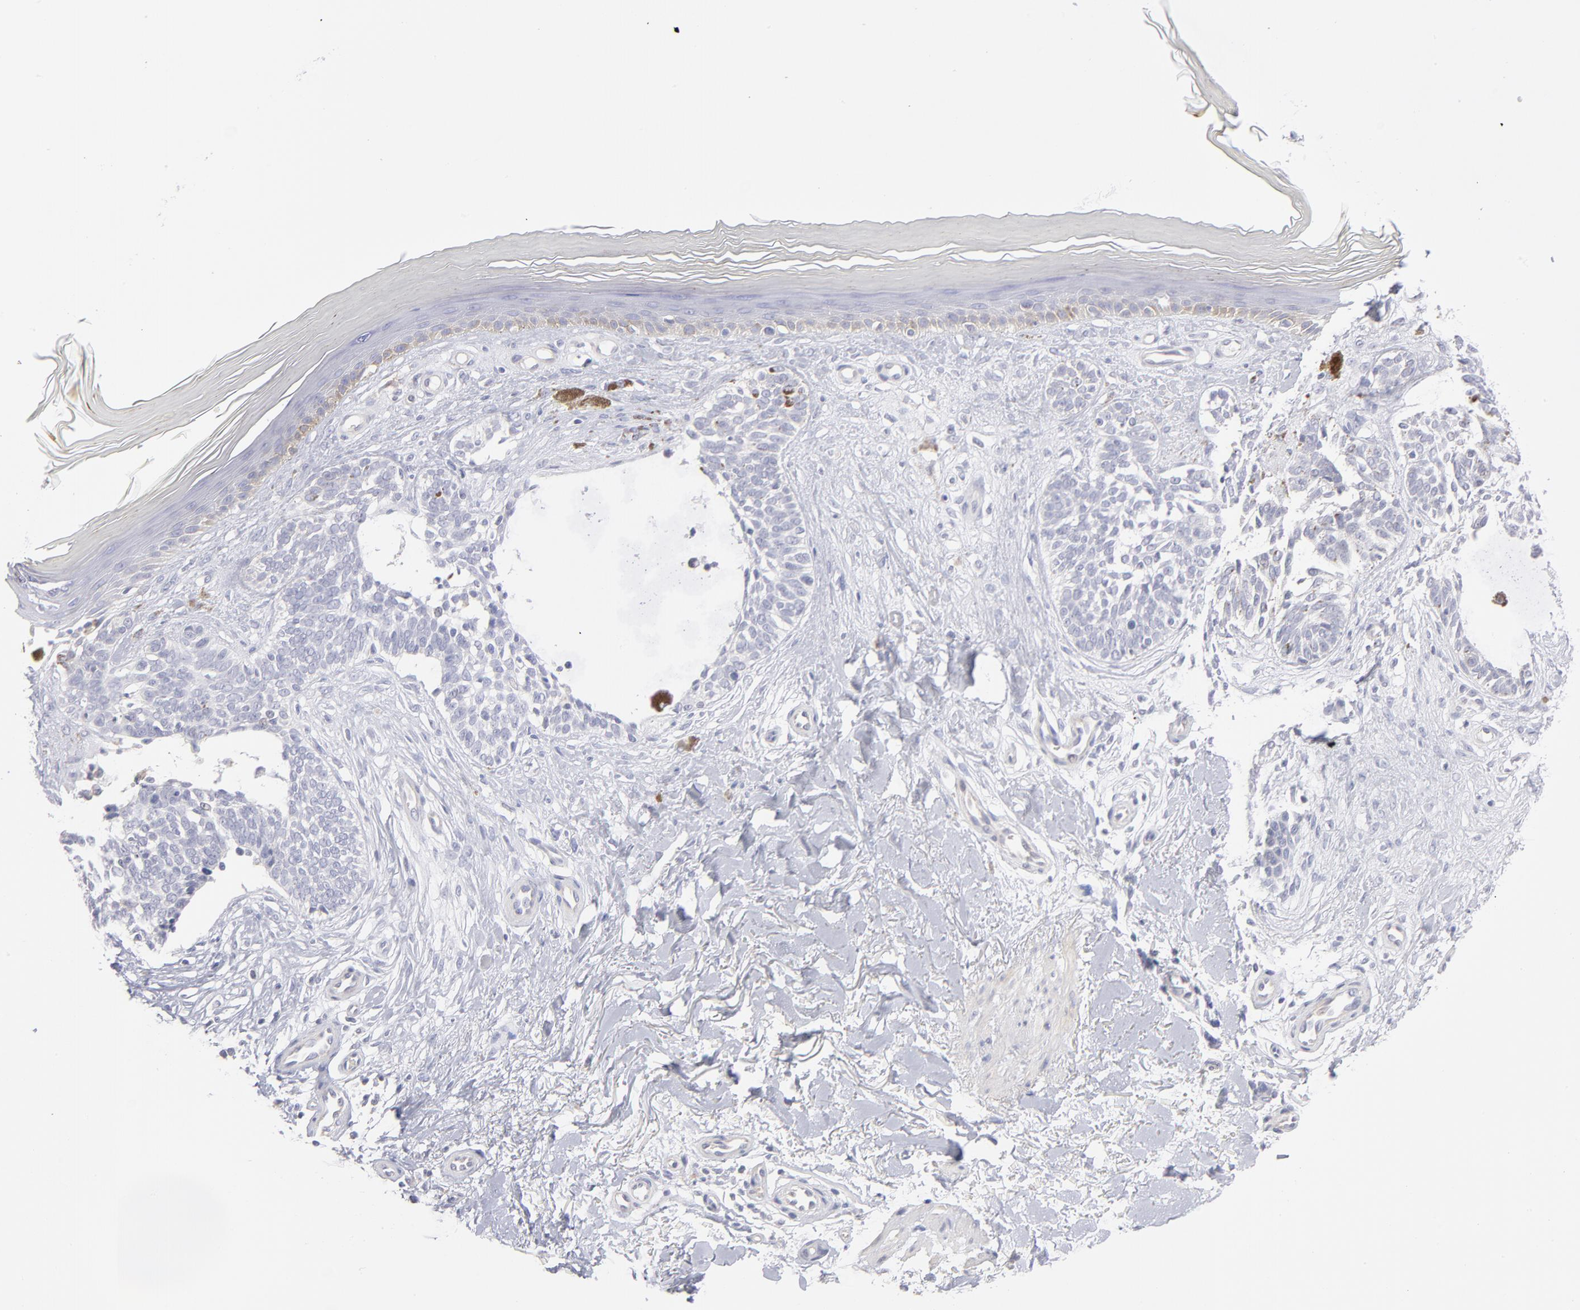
{"staining": {"intensity": "negative", "quantity": "none", "location": "none"}, "tissue": "skin cancer", "cell_type": "Tumor cells", "image_type": "cancer", "snomed": [{"axis": "morphology", "description": "Normal tissue, NOS"}, {"axis": "morphology", "description": "Basal cell carcinoma"}, {"axis": "topography", "description": "Skin"}], "caption": "Protein analysis of basal cell carcinoma (skin) exhibits no significant expression in tumor cells. Brightfield microscopy of immunohistochemistry stained with DAB (brown) and hematoxylin (blue), captured at high magnification.", "gene": "MTHFD2", "patient": {"sex": "female", "age": 58}}